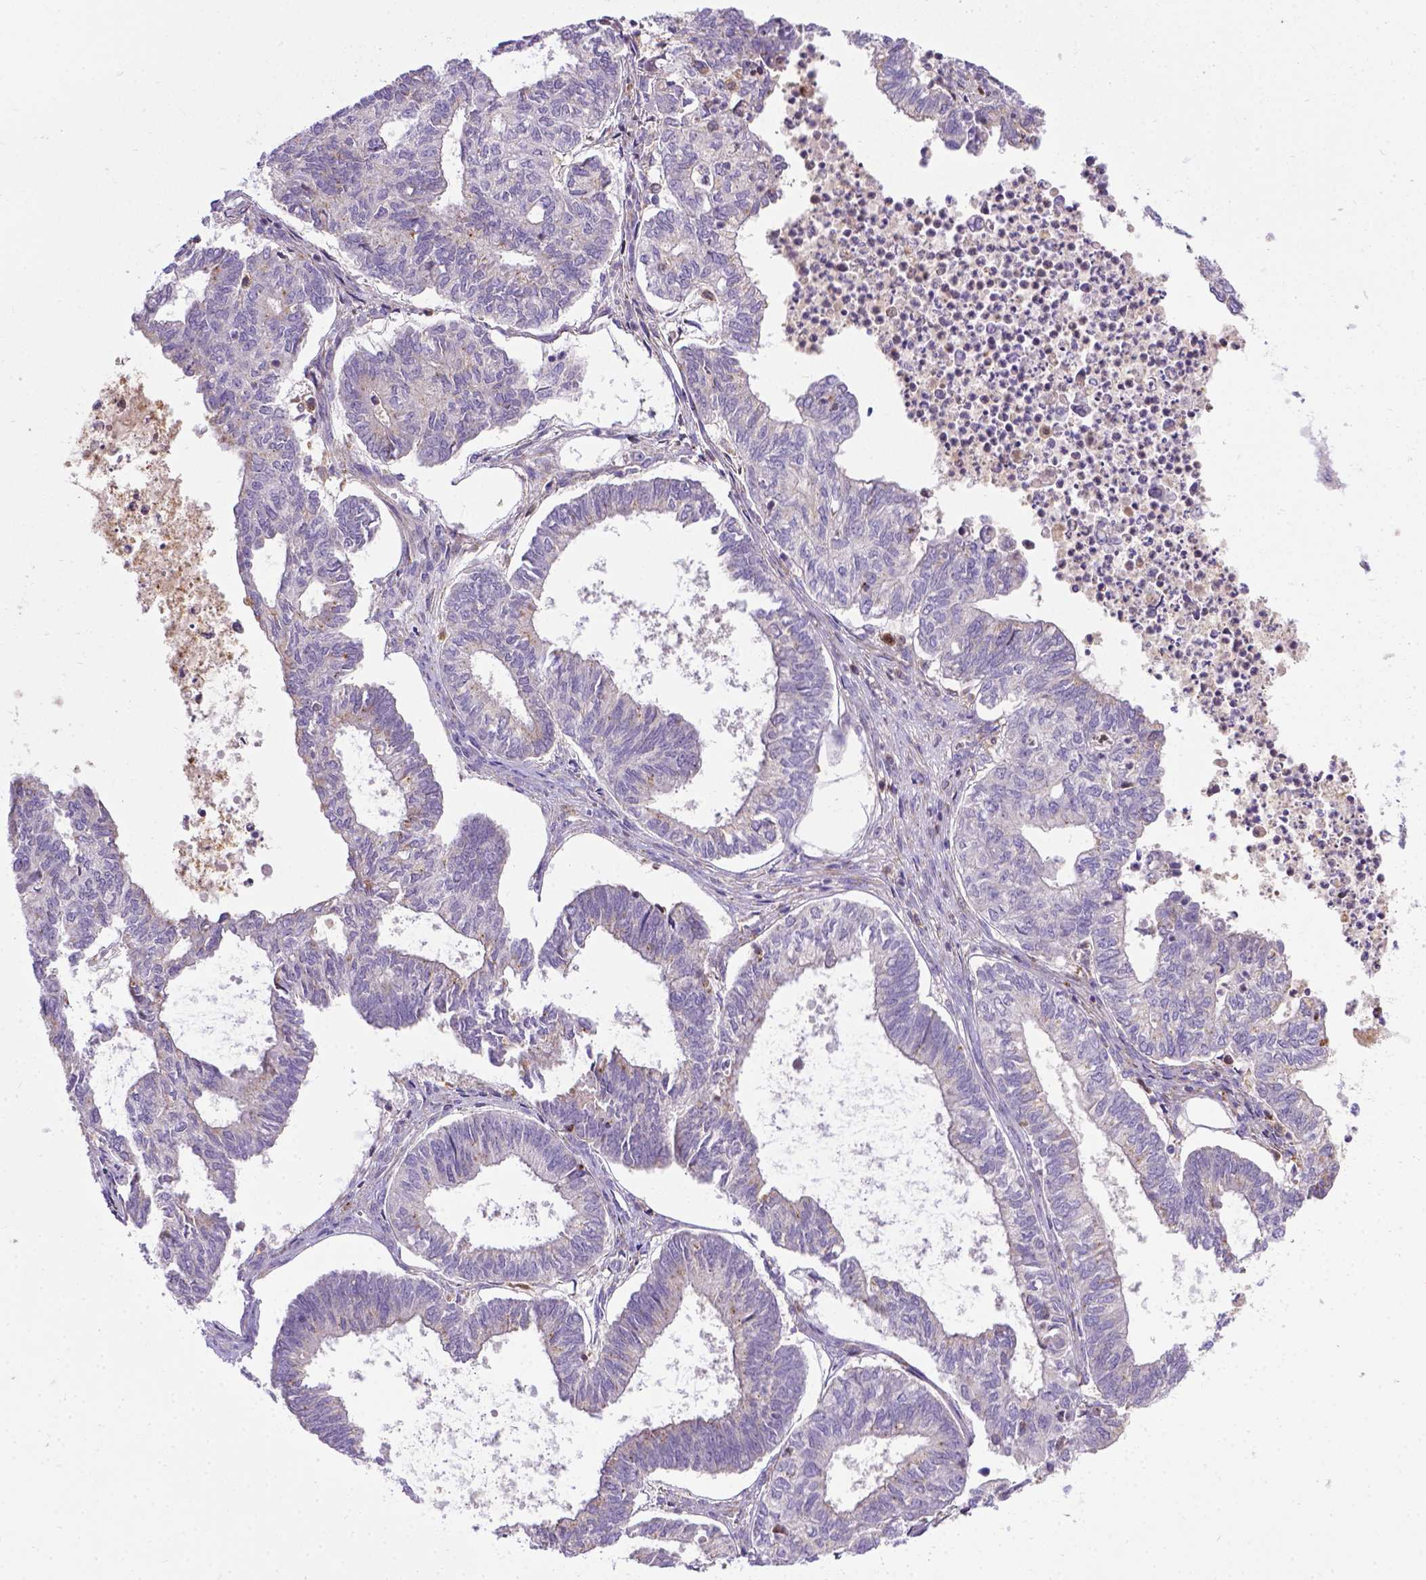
{"staining": {"intensity": "moderate", "quantity": "<25%", "location": "cytoplasmic/membranous"}, "tissue": "ovarian cancer", "cell_type": "Tumor cells", "image_type": "cancer", "snomed": [{"axis": "morphology", "description": "Carcinoma, endometroid"}, {"axis": "topography", "description": "Ovary"}], "caption": "High-magnification brightfield microscopy of ovarian cancer (endometroid carcinoma) stained with DAB (brown) and counterstained with hematoxylin (blue). tumor cells exhibit moderate cytoplasmic/membranous expression is appreciated in approximately<25% of cells.", "gene": "TM4SF18", "patient": {"sex": "female", "age": 64}}